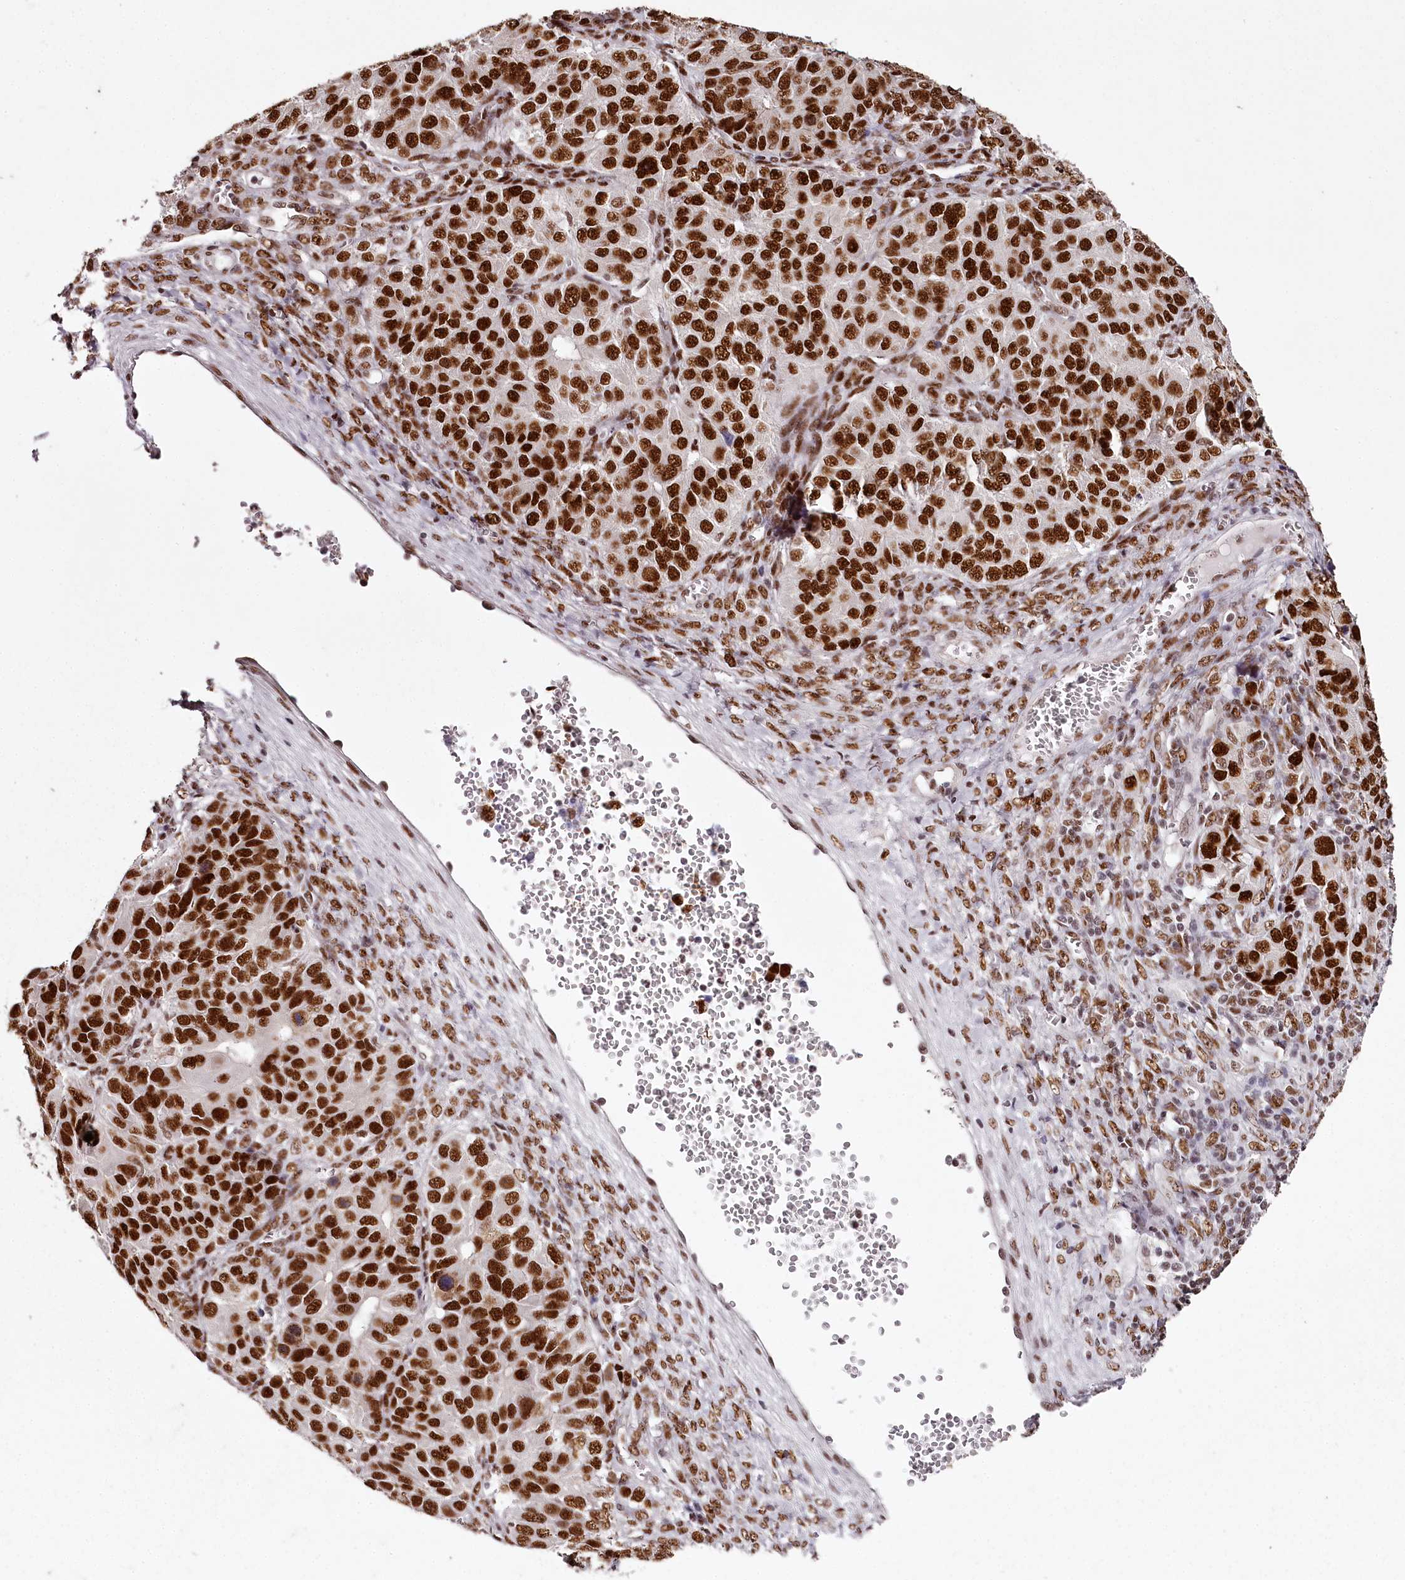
{"staining": {"intensity": "strong", "quantity": ">75%", "location": "nuclear"}, "tissue": "ovarian cancer", "cell_type": "Tumor cells", "image_type": "cancer", "snomed": [{"axis": "morphology", "description": "Carcinoma, endometroid"}, {"axis": "topography", "description": "Ovary"}], "caption": "Approximately >75% of tumor cells in human ovarian endometroid carcinoma show strong nuclear protein expression as visualized by brown immunohistochemical staining.", "gene": "PSPC1", "patient": {"sex": "female", "age": 51}}